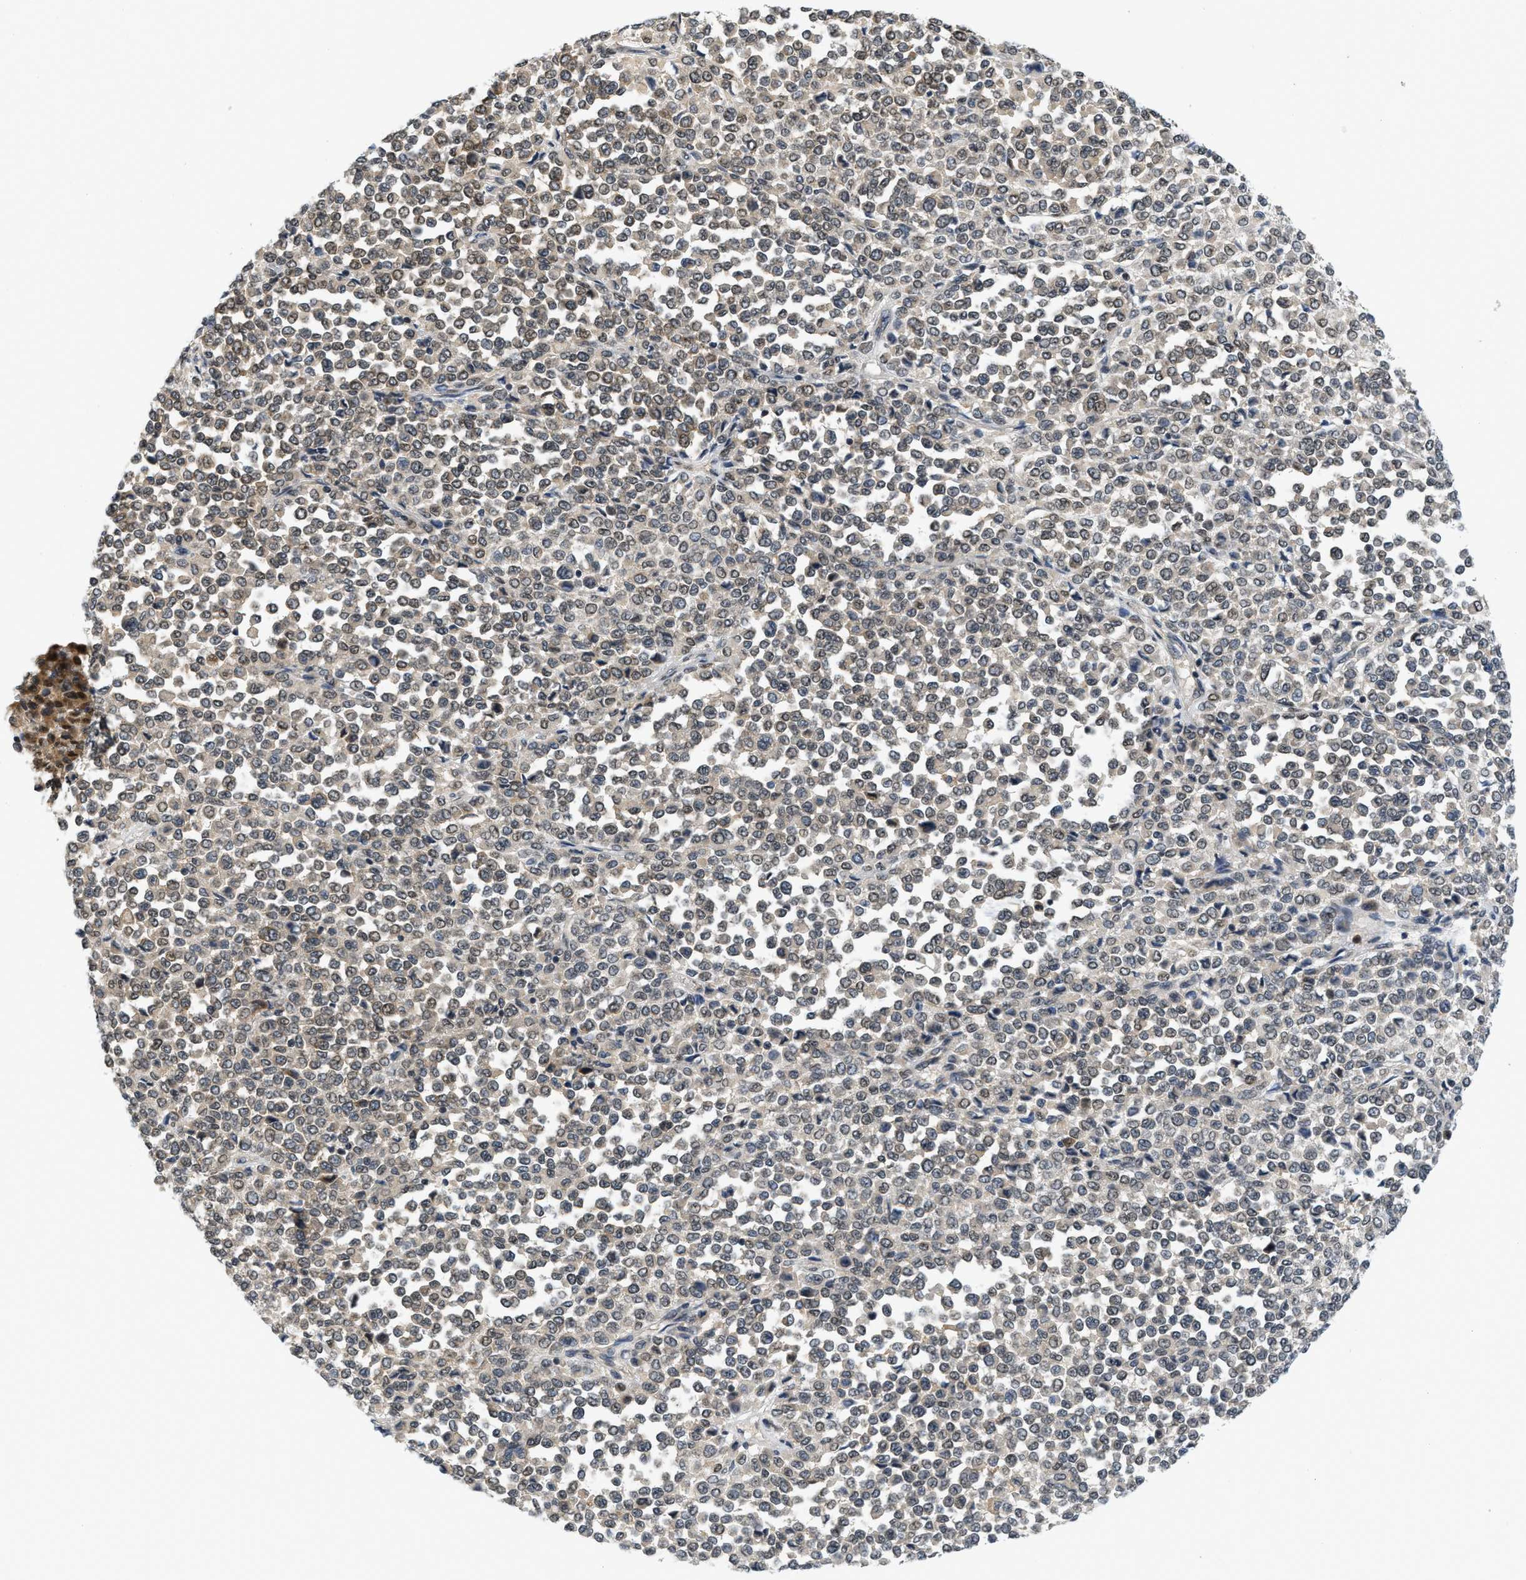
{"staining": {"intensity": "moderate", "quantity": ">75%", "location": "nuclear"}, "tissue": "melanoma", "cell_type": "Tumor cells", "image_type": "cancer", "snomed": [{"axis": "morphology", "description": "Malignant melanoma, Metastatic site"}, {"axis": "topography", "description": "Pancreas"}], "caption": "Moderate nuclear protein staining is appreciated in approximately >75% of tumor cells in malignant melanoma (metastatic site).", "gene": "KMT2A", "patient": {"sex": "female", "age": 30}}